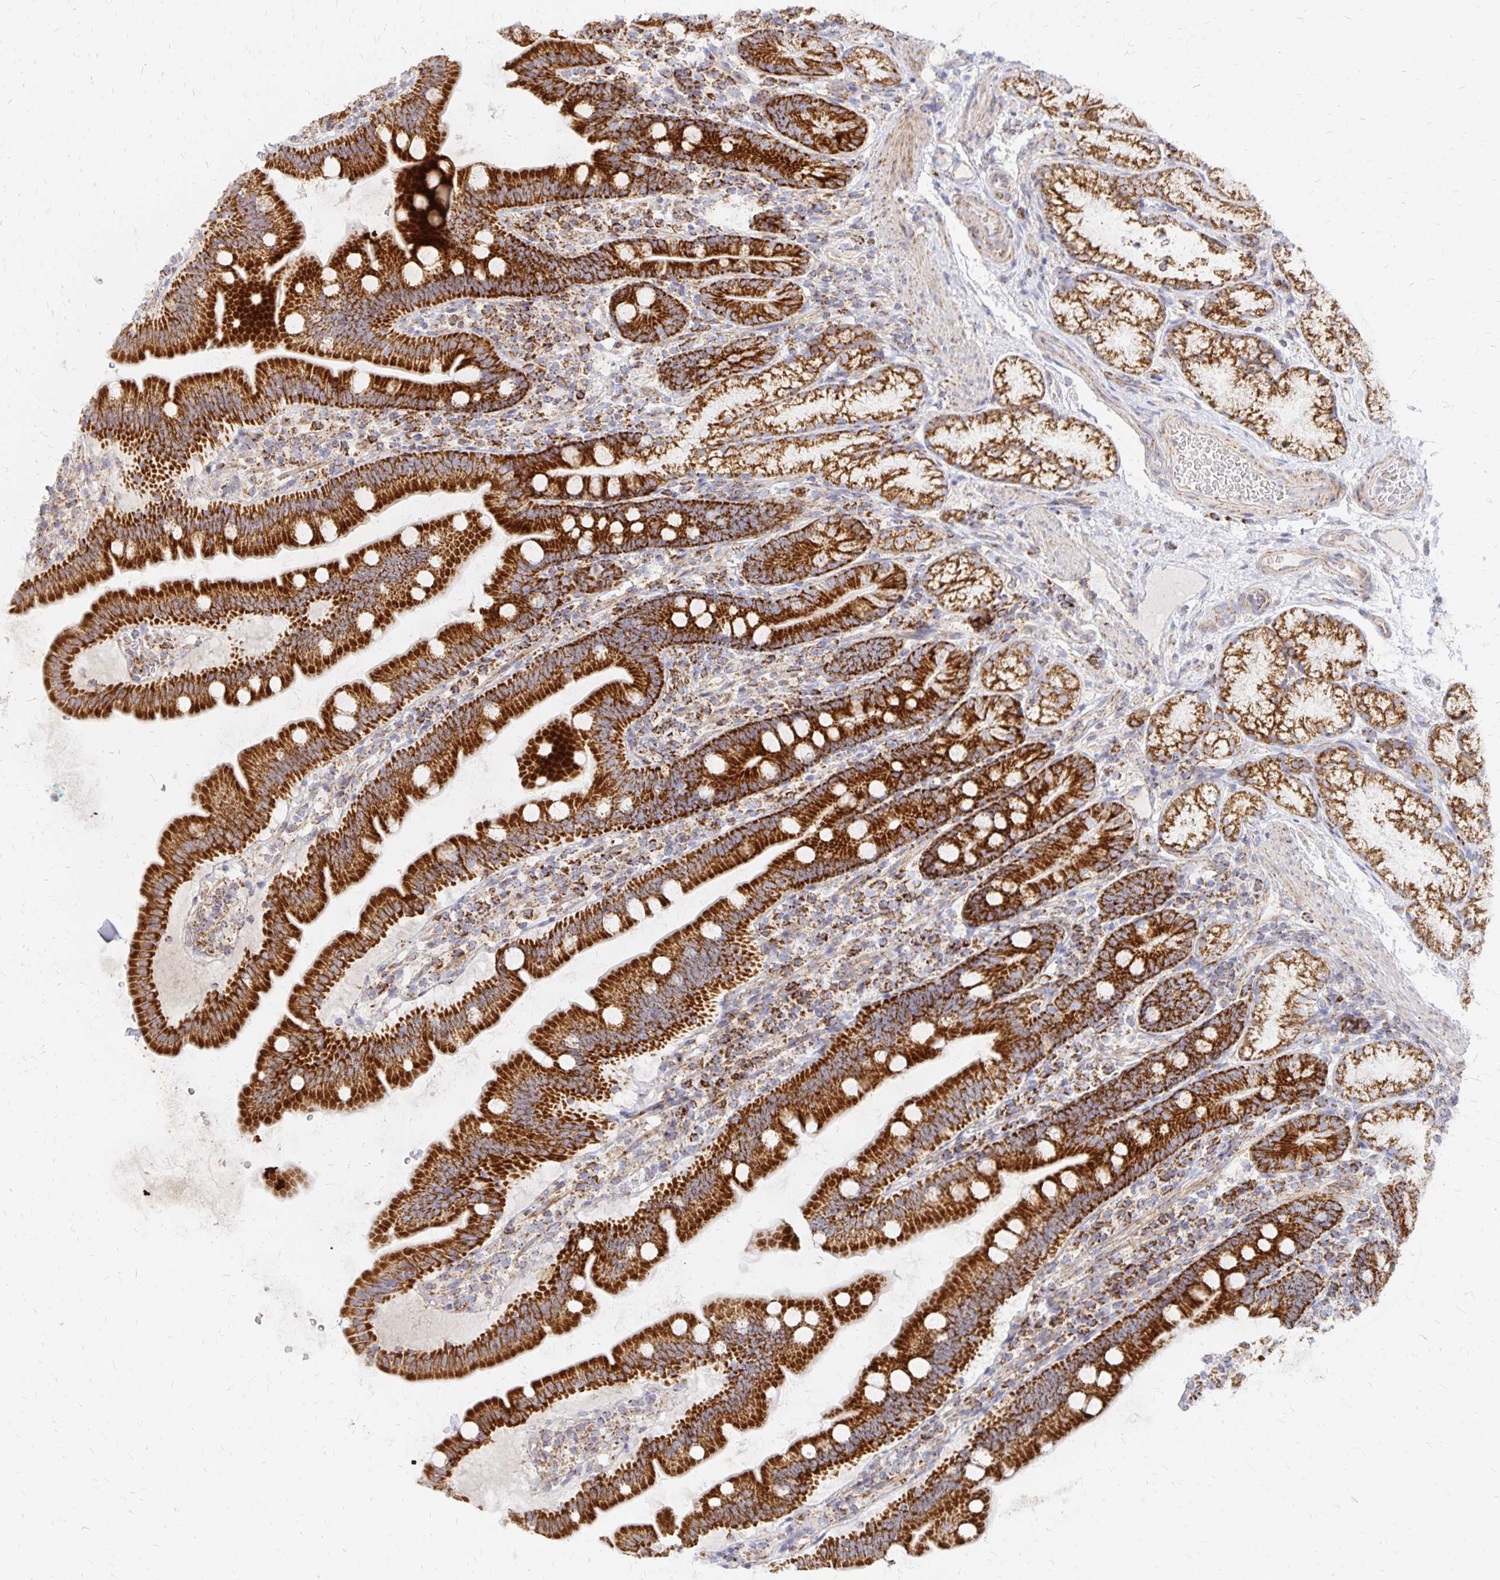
{"staining": {"intensity": "strong", "quantity": ">75%", "location": "cytoplasmic/membranous"}, "tissue": "duodenum", "cell_type": "Glandular cells", "image_type": "normal", "snomed": [{"axis": "morphology", "description": "Normal tissue, NOS"}, {"axis": "topography", "description": "Duodenum"}], "caption": "Duodenum stained with IHC exhibits strong cytoplasmic/membranous expression in approximately >75% of glandular cells. The staining is performed using DAB brown chromogen to label protein expression. The nuclei are counter-stained blue using hematoxylin.", "gene": "STOML2", "patient": {"sex": "female", "age": 67}}